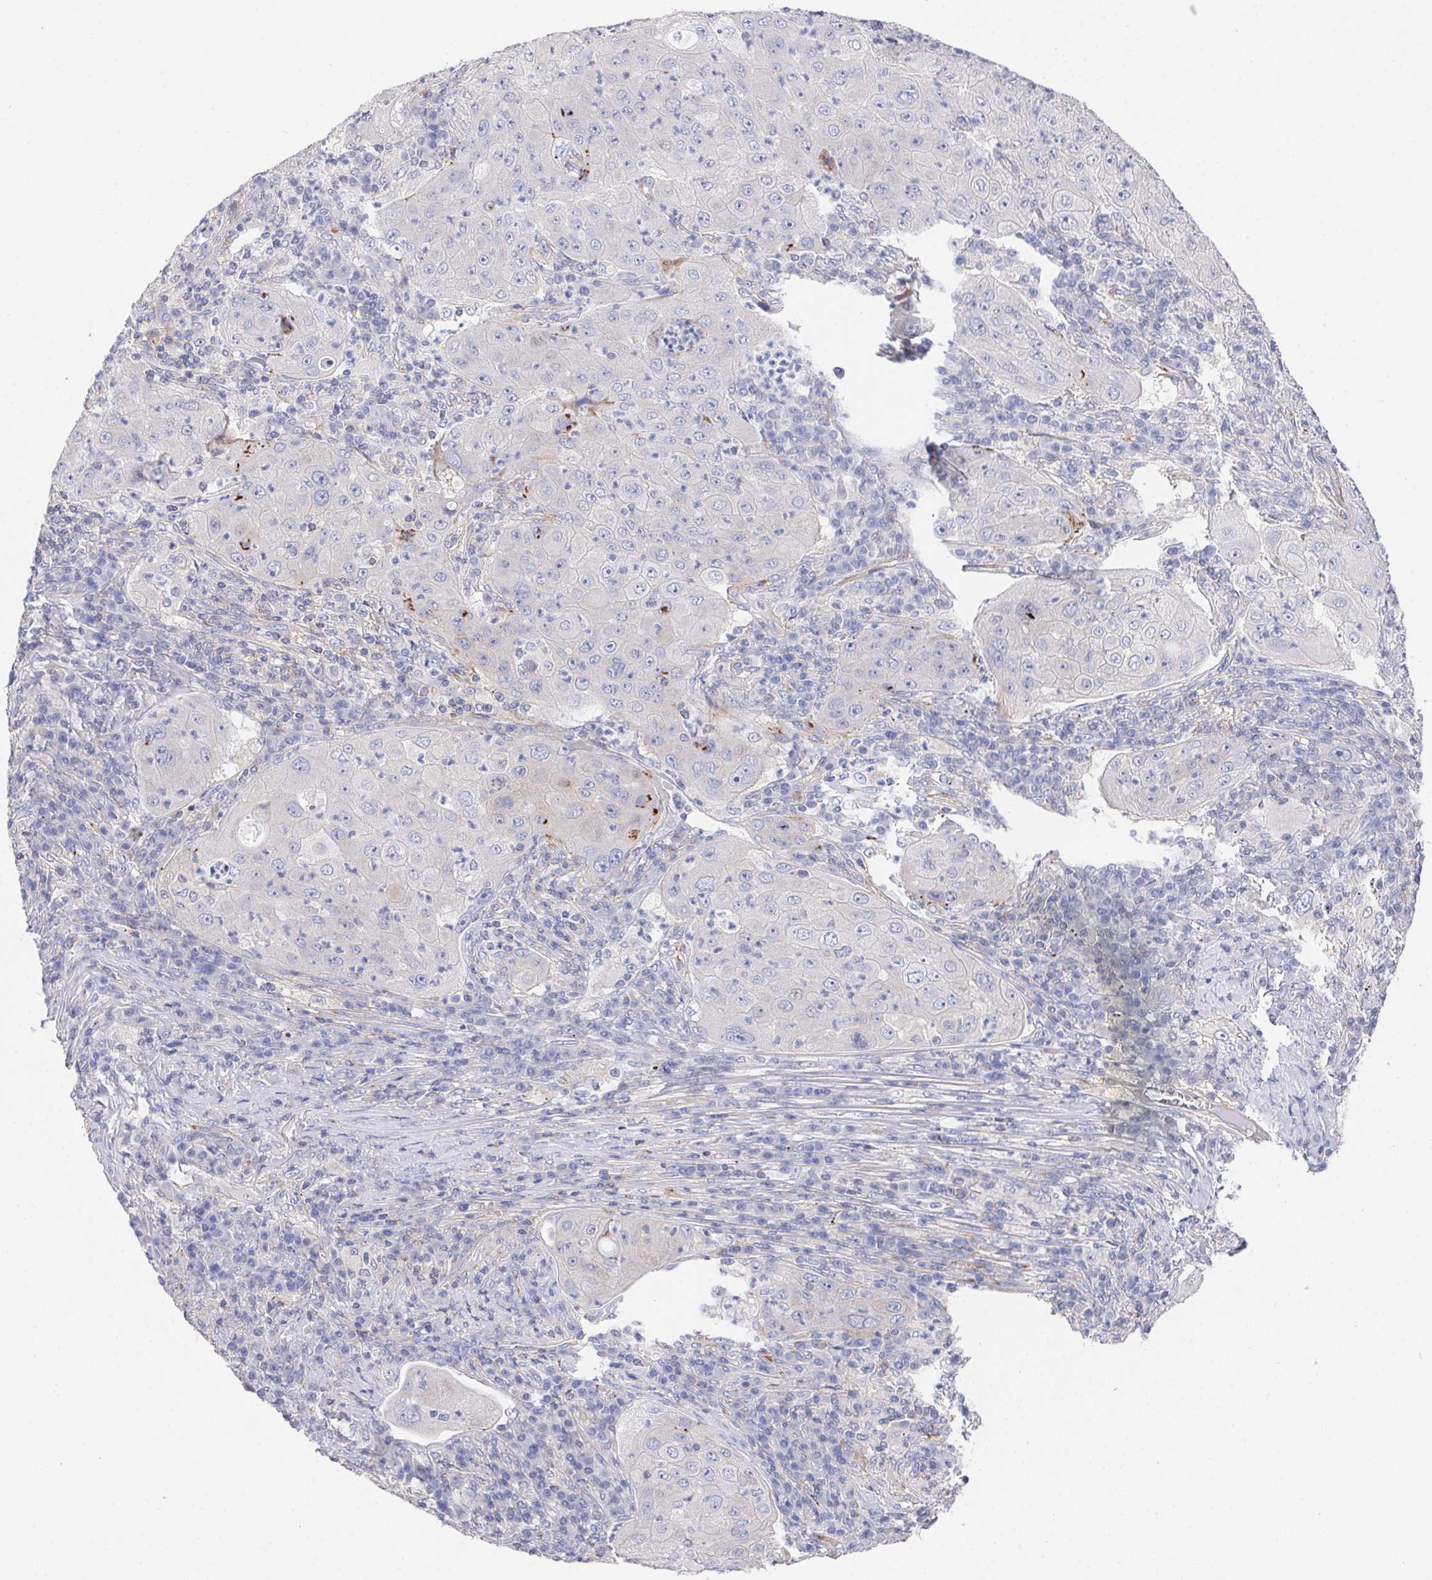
{"staining": {"intensity": "moderate", "quantity": "<25%", "location": "cytoplasmic/membranous"}, "tissue": "lung cancer", "cell_type": "Tumor cells", "image_type": "cancer", "snomed": [{"axis": "morphology", "description": "Squamous cell carcinoma, NOS"}, {"axis": "topography", "description": "Lung"}], "caption": "This is a micrograph of IHC staining of squamous cell carcinoma (lung), which shows moderate expression in the cytoplasmic/membranous of tumor cells.", "gene": "PRG3", "patient": {"sex": "female", "age": 59}}